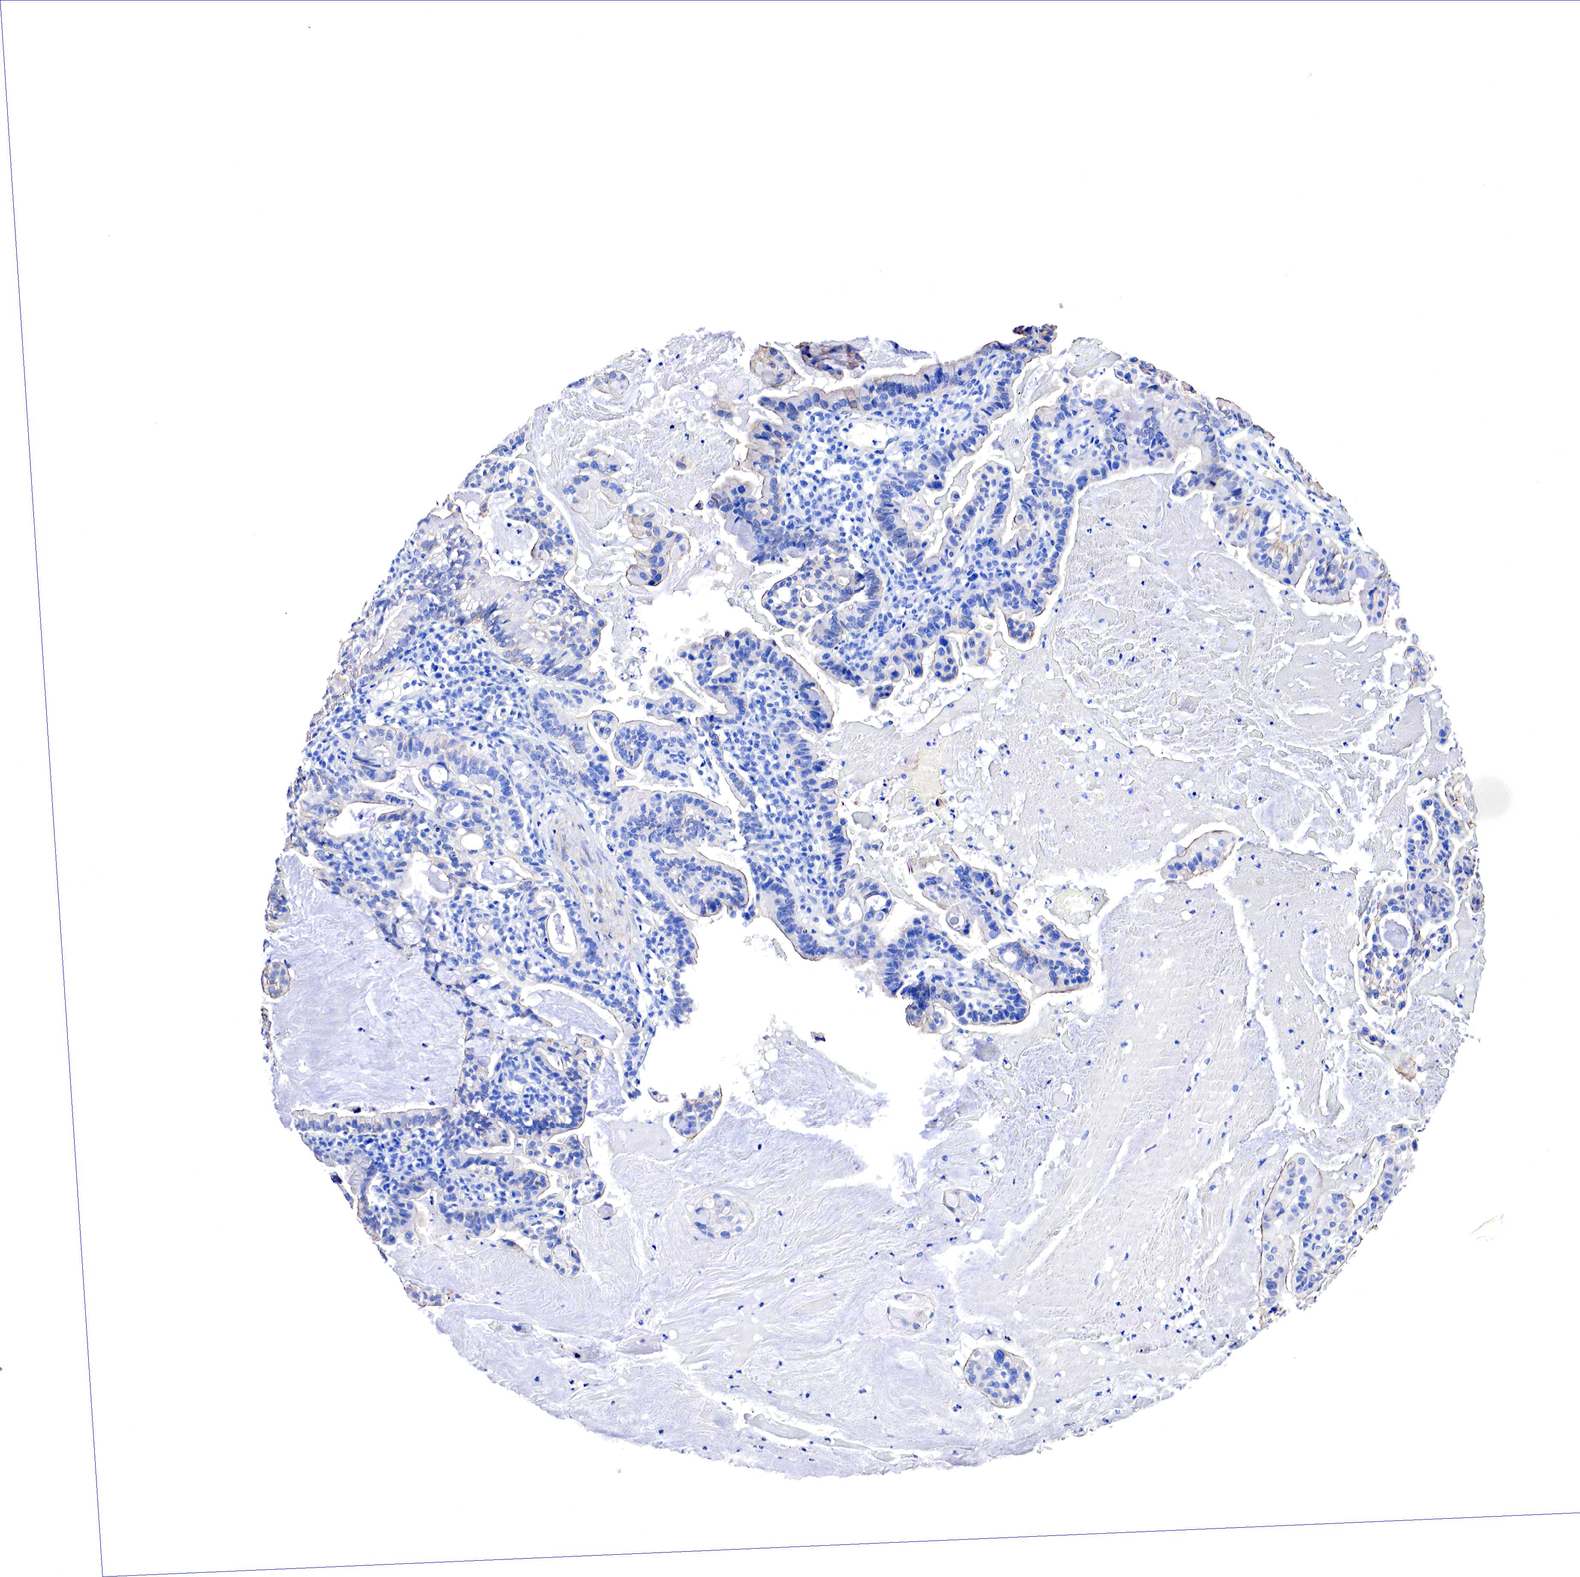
{"staining": {"intensity": "weak", "quantity": "<25%", "location": "cytoplasmic/membranous"}, "tissue": "cervical cancer", "cell_type": "Tumor cells", "image_type": "cancer", "snomed": [{"axis": "morphology", "description": "Adenocarcinoma, NOS"}, {"axis": "topography", "description": "Cervix"}], "caption": "Immunohistochemical staining of human cervical cancer (adenocarcinoma) displays no significant expression in tumor cells.", "gene": "TPM1", "patient": {"sex": "female", "age": 41}}